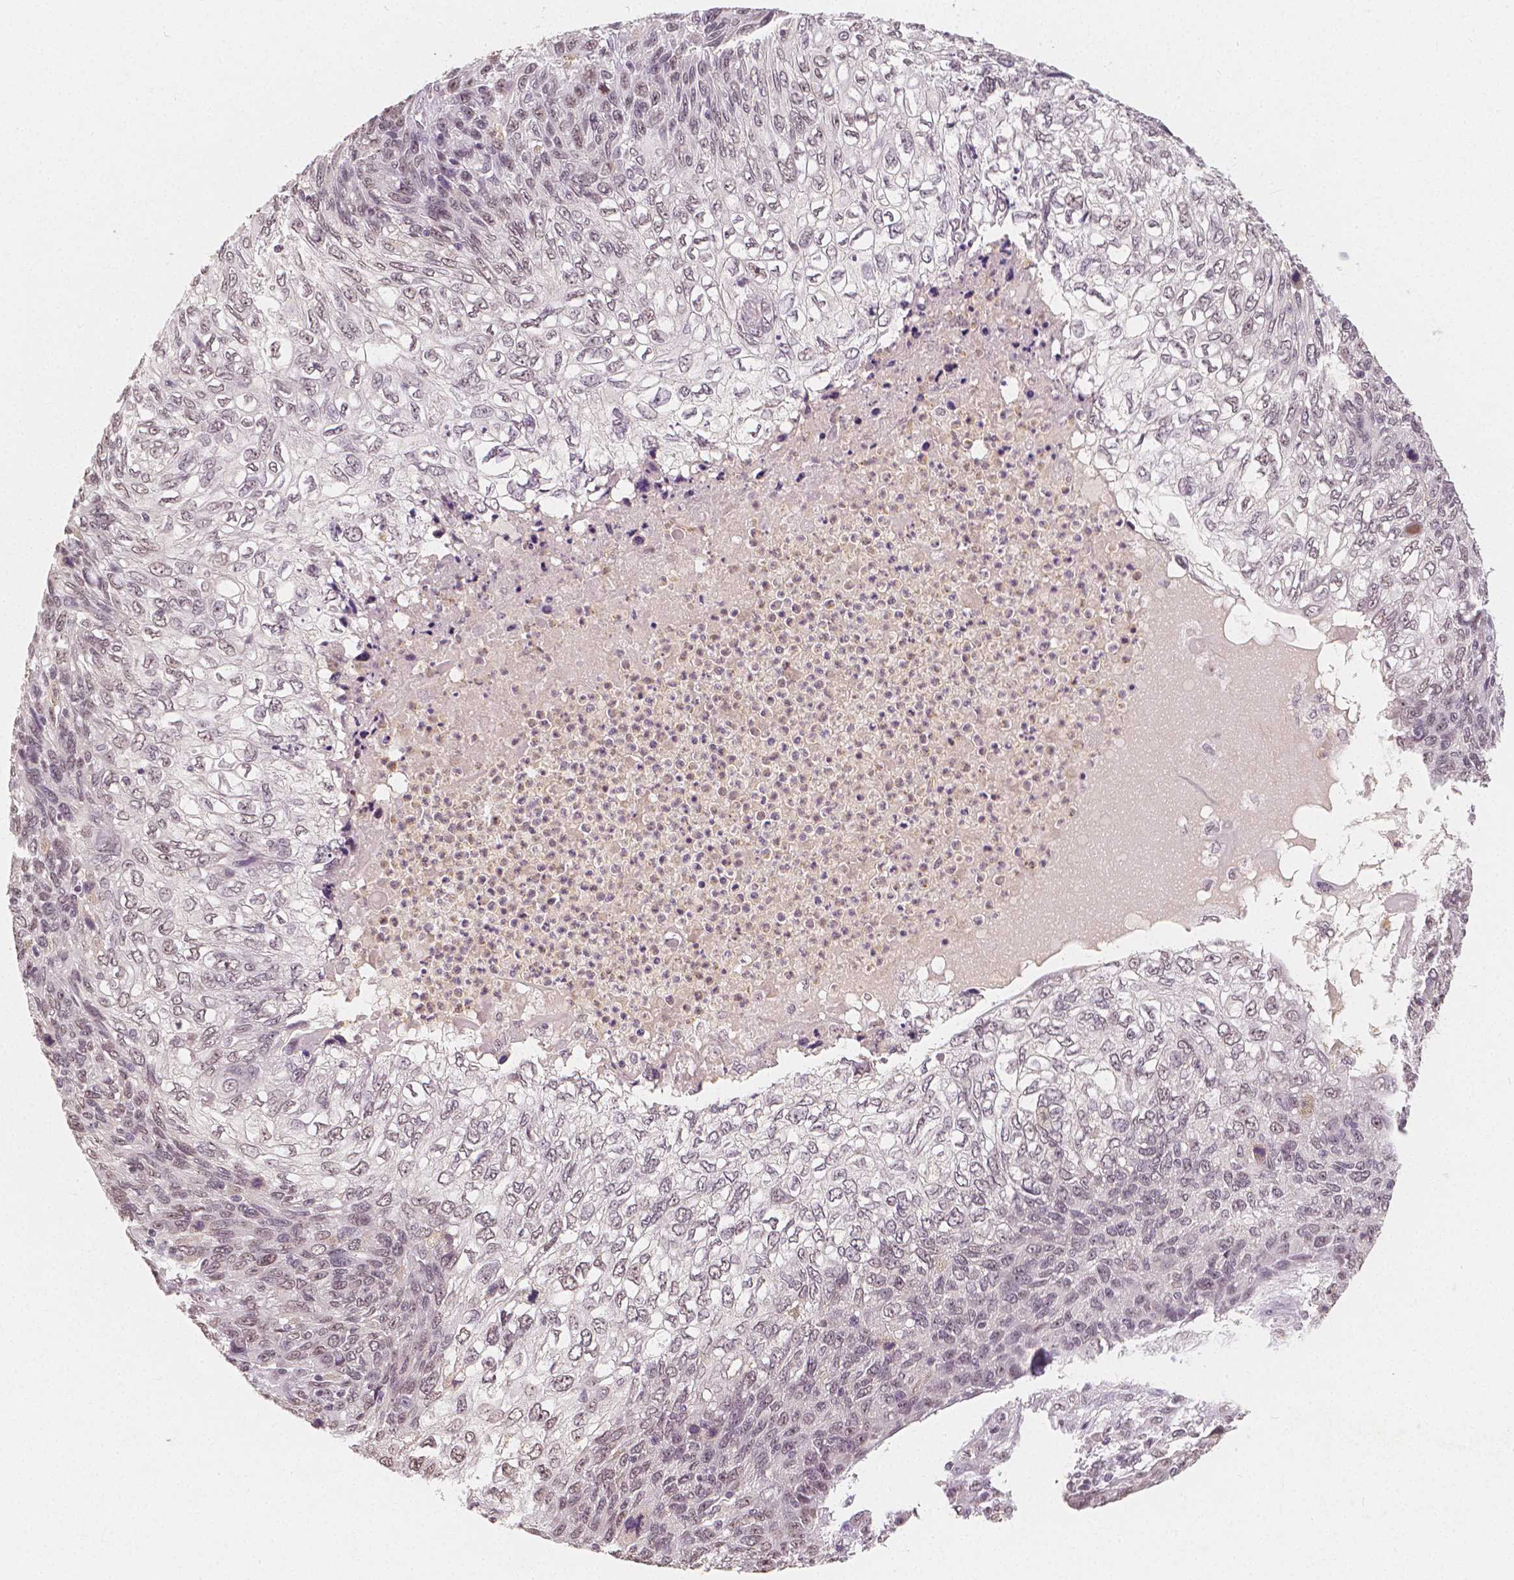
{"staining": {"intensity": "weak", "quantity": "25%-75%", "location": "nuclear"}, "tissue": "skin cancer", "cell_type": "Tumor cells", "image_type": "cancer", "snomed": [{"axis": "morphology", "description": "Squamous cell carcinoma, NOS"}, {"axis": "topography", "description": "Skin"}], "caption": "The image demonstrates staining of skin cancer, revealing weak nuclear protein staining (brown color) within tumor cells.", "gene": "NOLC1", "patient": {"sex": "male", "age": 92}}